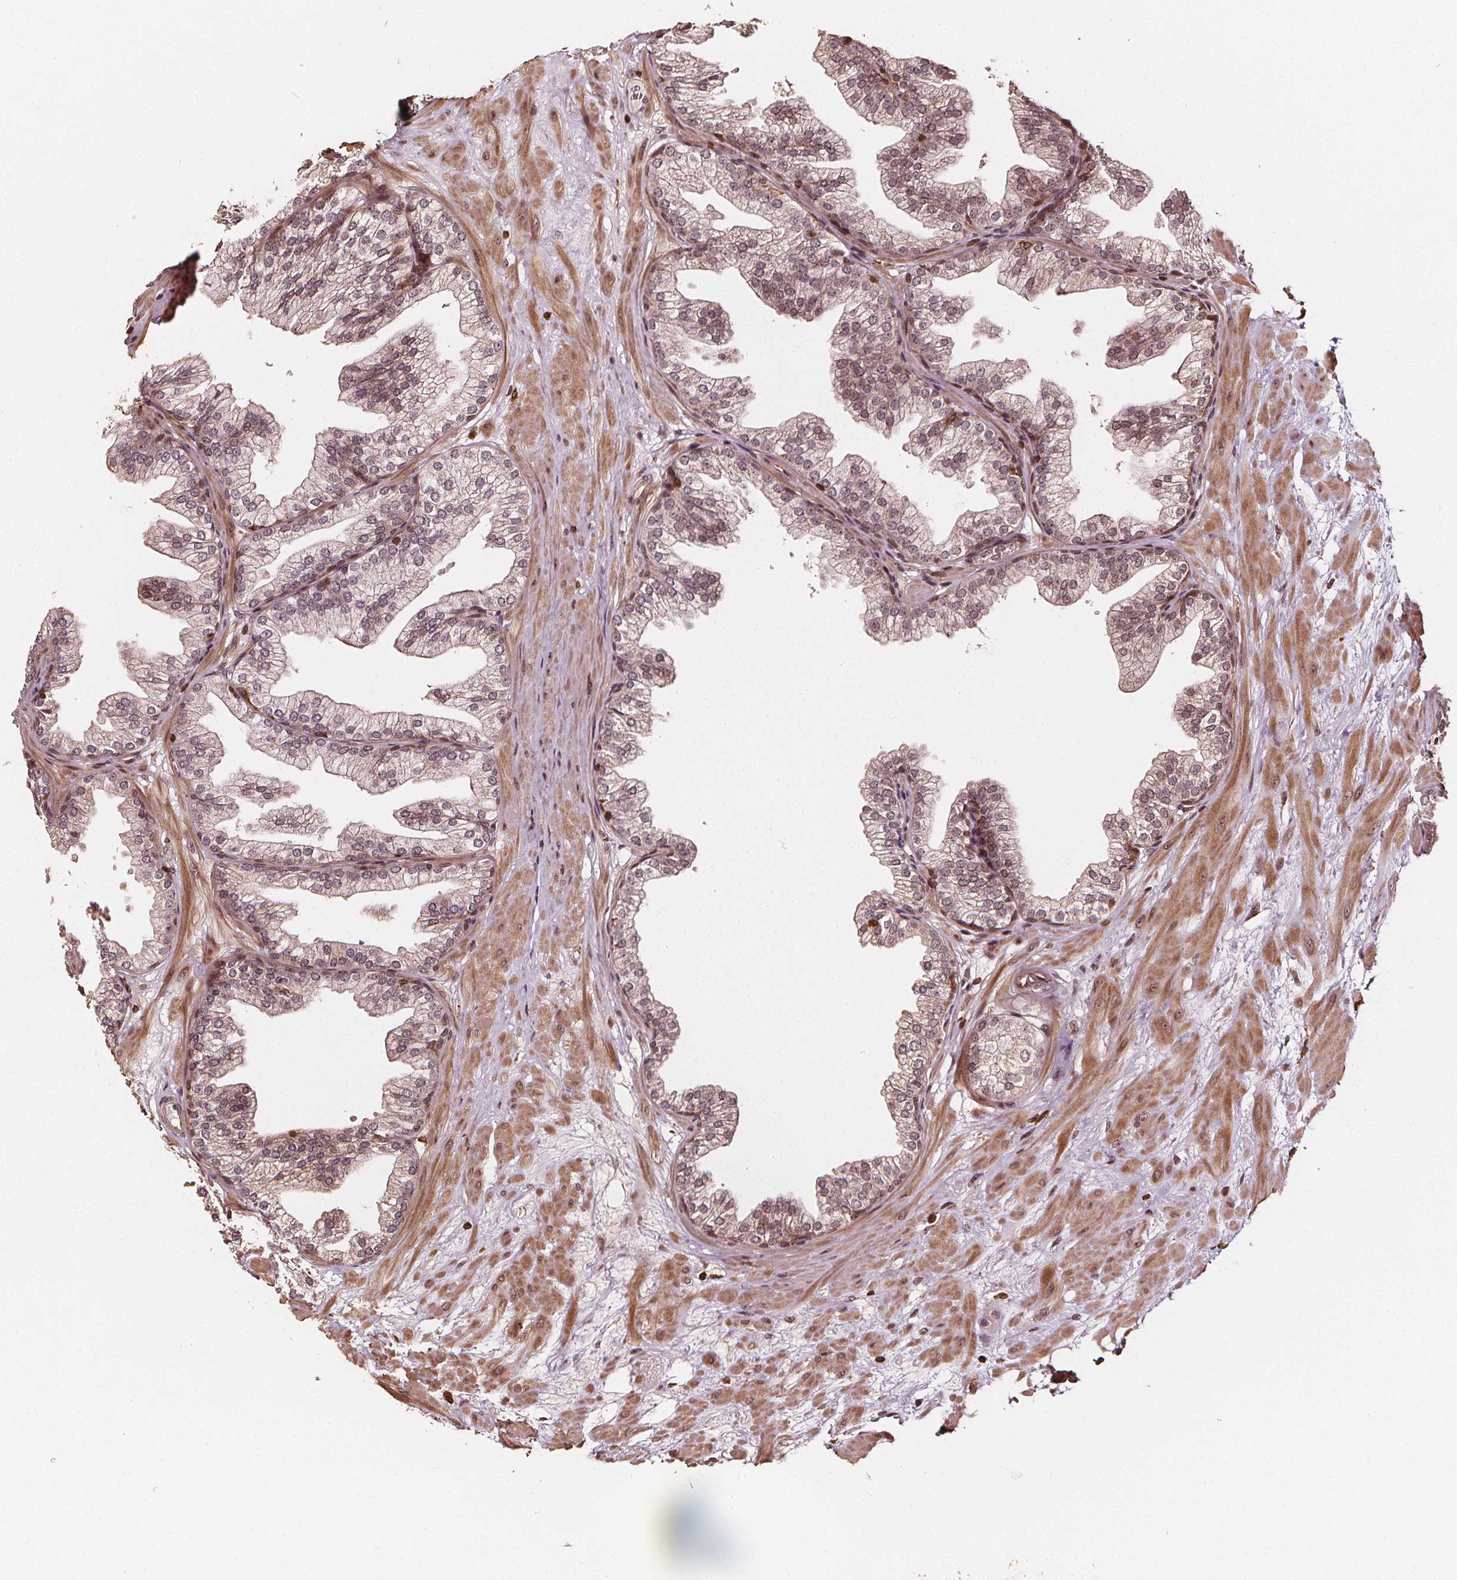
{"staining": {"intensity": "moderate", "quantity": "25%-75%", "location": "cytoplasmic/membranous,nuclear"}, "tissue": "prostate", "cell_type": "Glandular cells", "image_type": "normal", "snomed": [{"axis": "morphology", "description": "Normal tissue, NOS"}, {"axis": "topography", "description": "Prostate"}], "caption": "Unremarkable prostate was stained to show a protein in brown. There is medium levels of moderate cytoplasmic/membranous,nuclear positivity in about 25%-75% of glandular cells.", "gene": "EXOSC9", "patient": {"sex": "male", "age": 37}}